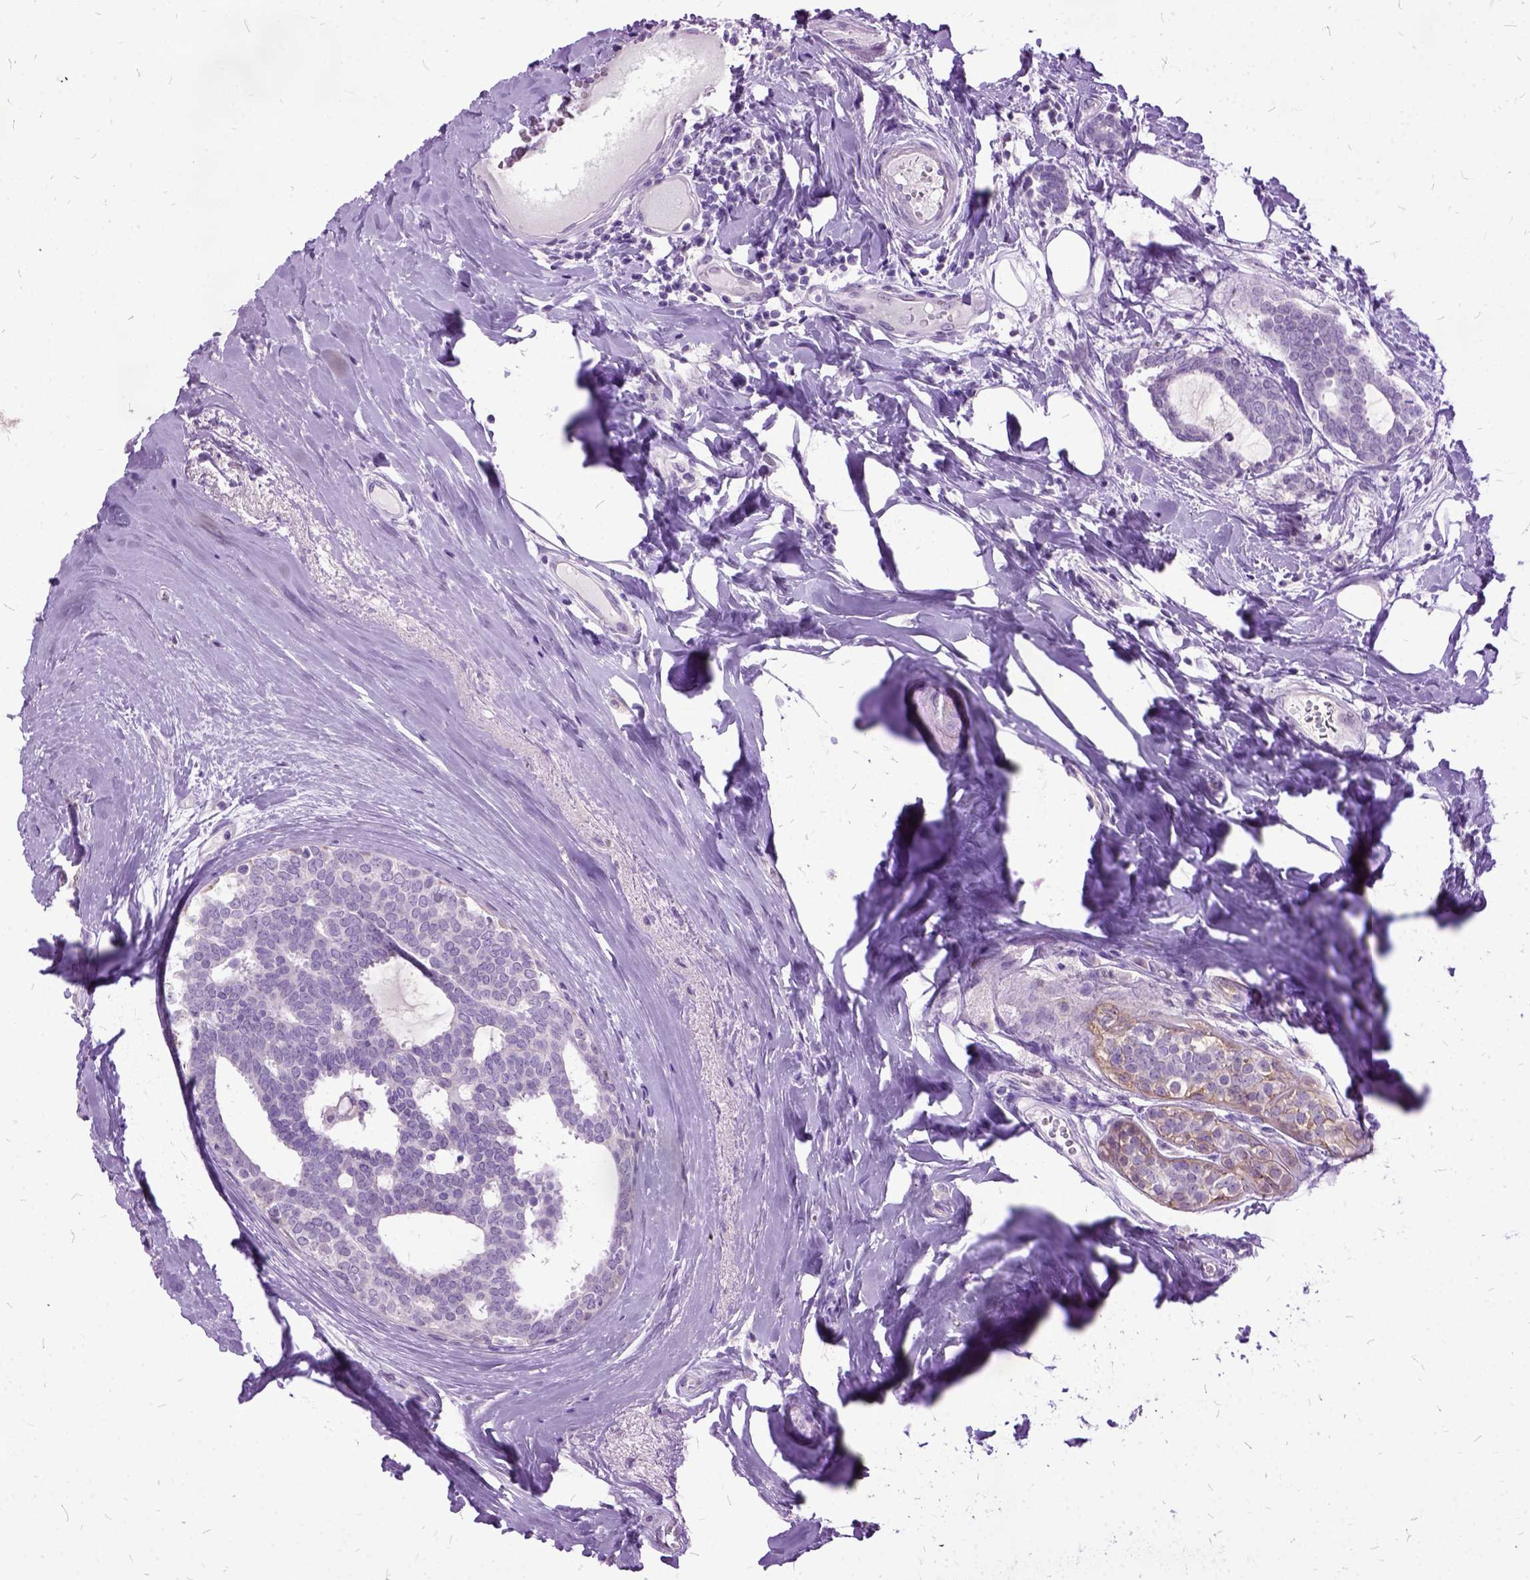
{"staining": {"intensity": "negative", "quantity": "none", "location": "none"}, "tissue": "breast cancer", "cell_type": "Tumor cells", "image_type": "cancer", "snomed": [{"axis": "morphology", "description": "Intraductal carcinoma, in situ"}, {"axis": "morphology", "description": "Duct carcinoma"}, {"axis": "morphology", "description": "Lobular carcinoma, in situ"}, {"axis": "topography", "description": "Breast"}], "caption": "The image shows no staining of tumor cells in breast cancer (infiltrating ductal carcinoma).", "gene": "MME", "patient": {"sex": "female", "age": 44}}